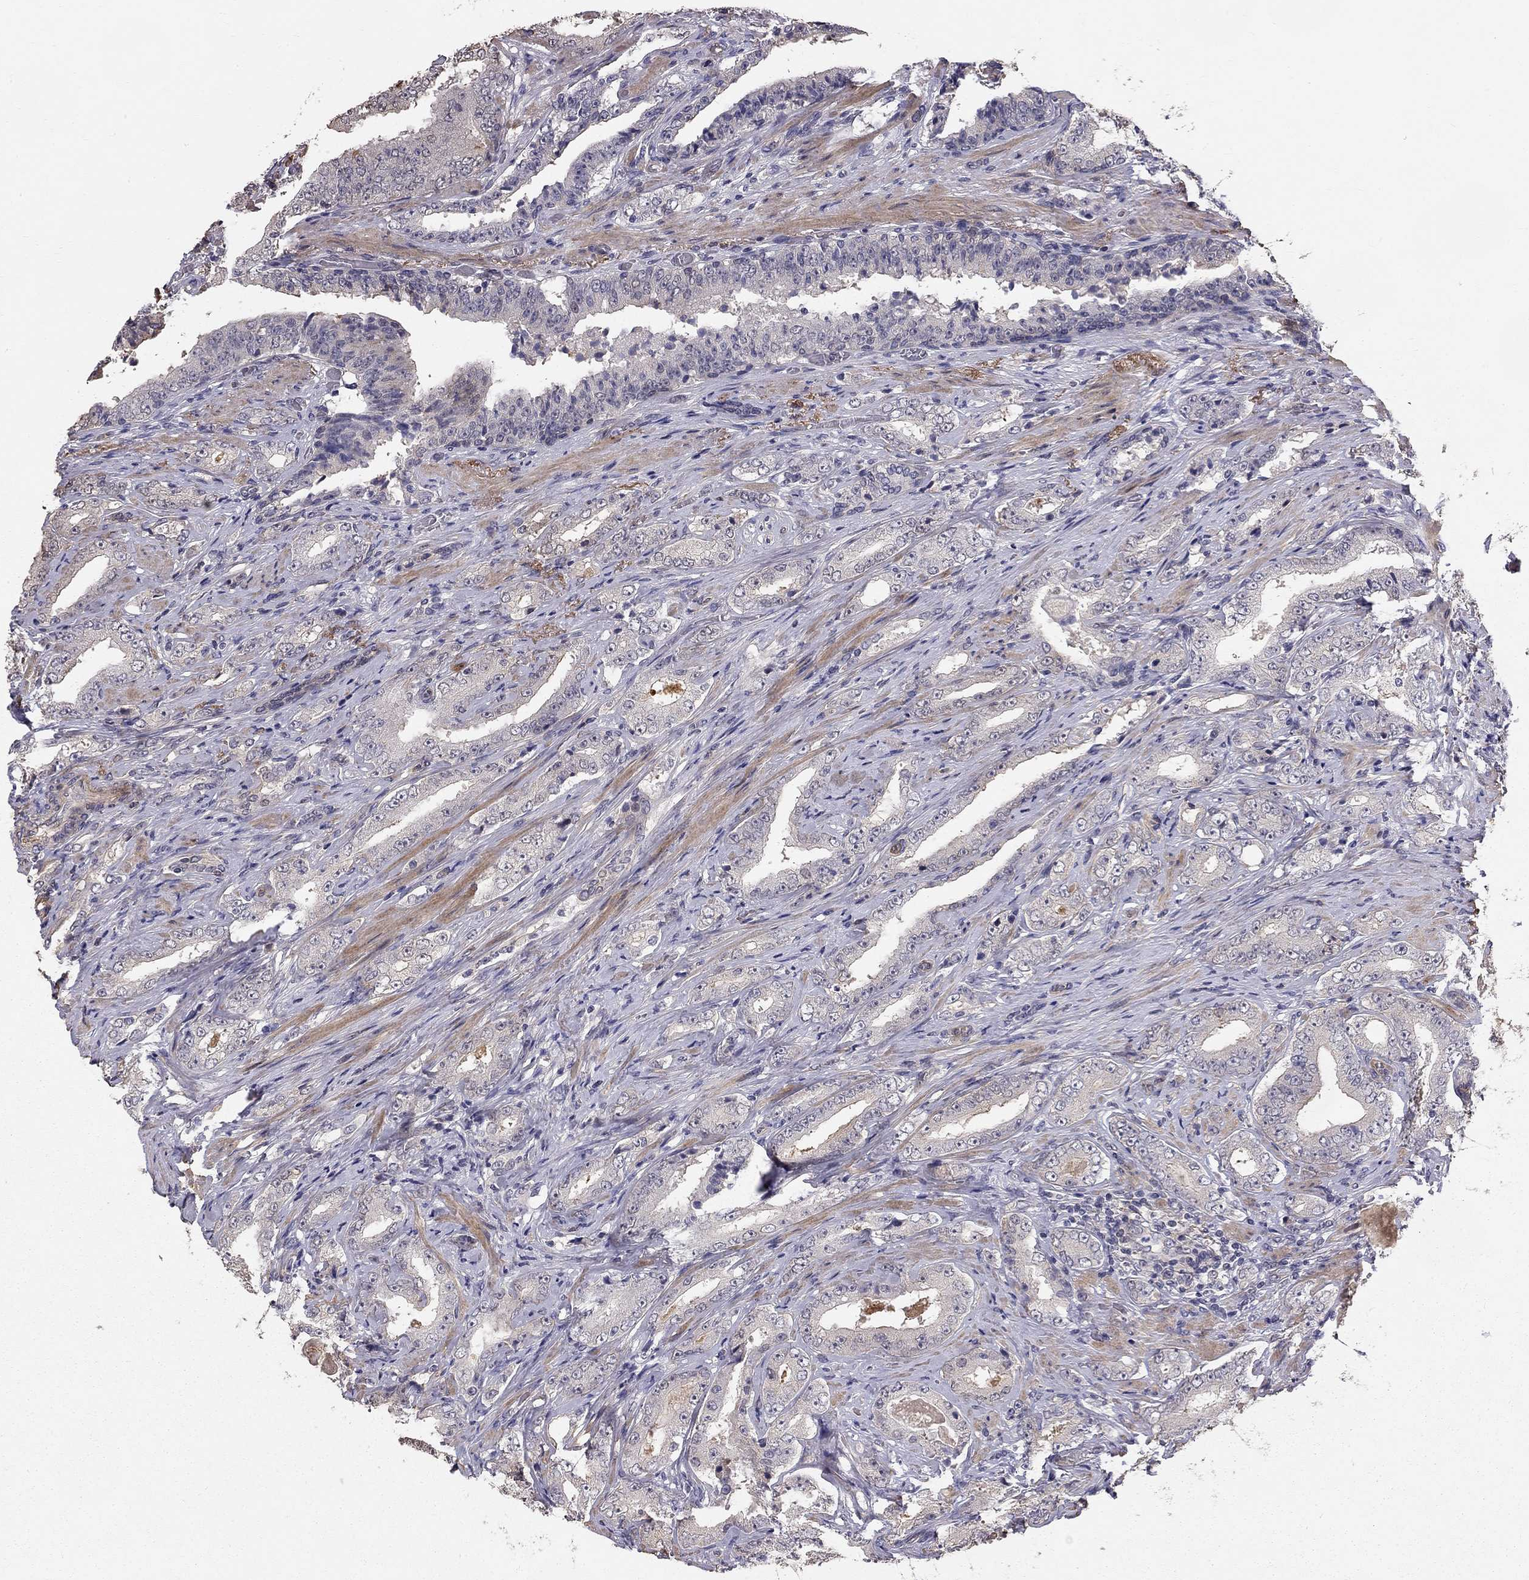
{"staining": {"intensity": "strong", "quantity": "<25%", "location": "cytoplasmic/membranous"}, "tissue": "prostate cancer", "cell_type": "Tumor cells", "image_type": "cancer", "snomed": [{"axis": "morphology", "description": "Adenocarcinoma, Low grade"}, {"axis": "topography", "description": "Prostate and seminal vesicle, NOS"}], "caption": "Immunohistochemical staining of human low-grade adenocarcinoma (prostate) exhibits strong cytoplasmic/membranous protein expression in approximately <25% of tumor cells. Nuclei are stained in blue.", "gene": "GJB4", "patient": {"sex": "male", "age": 61}}